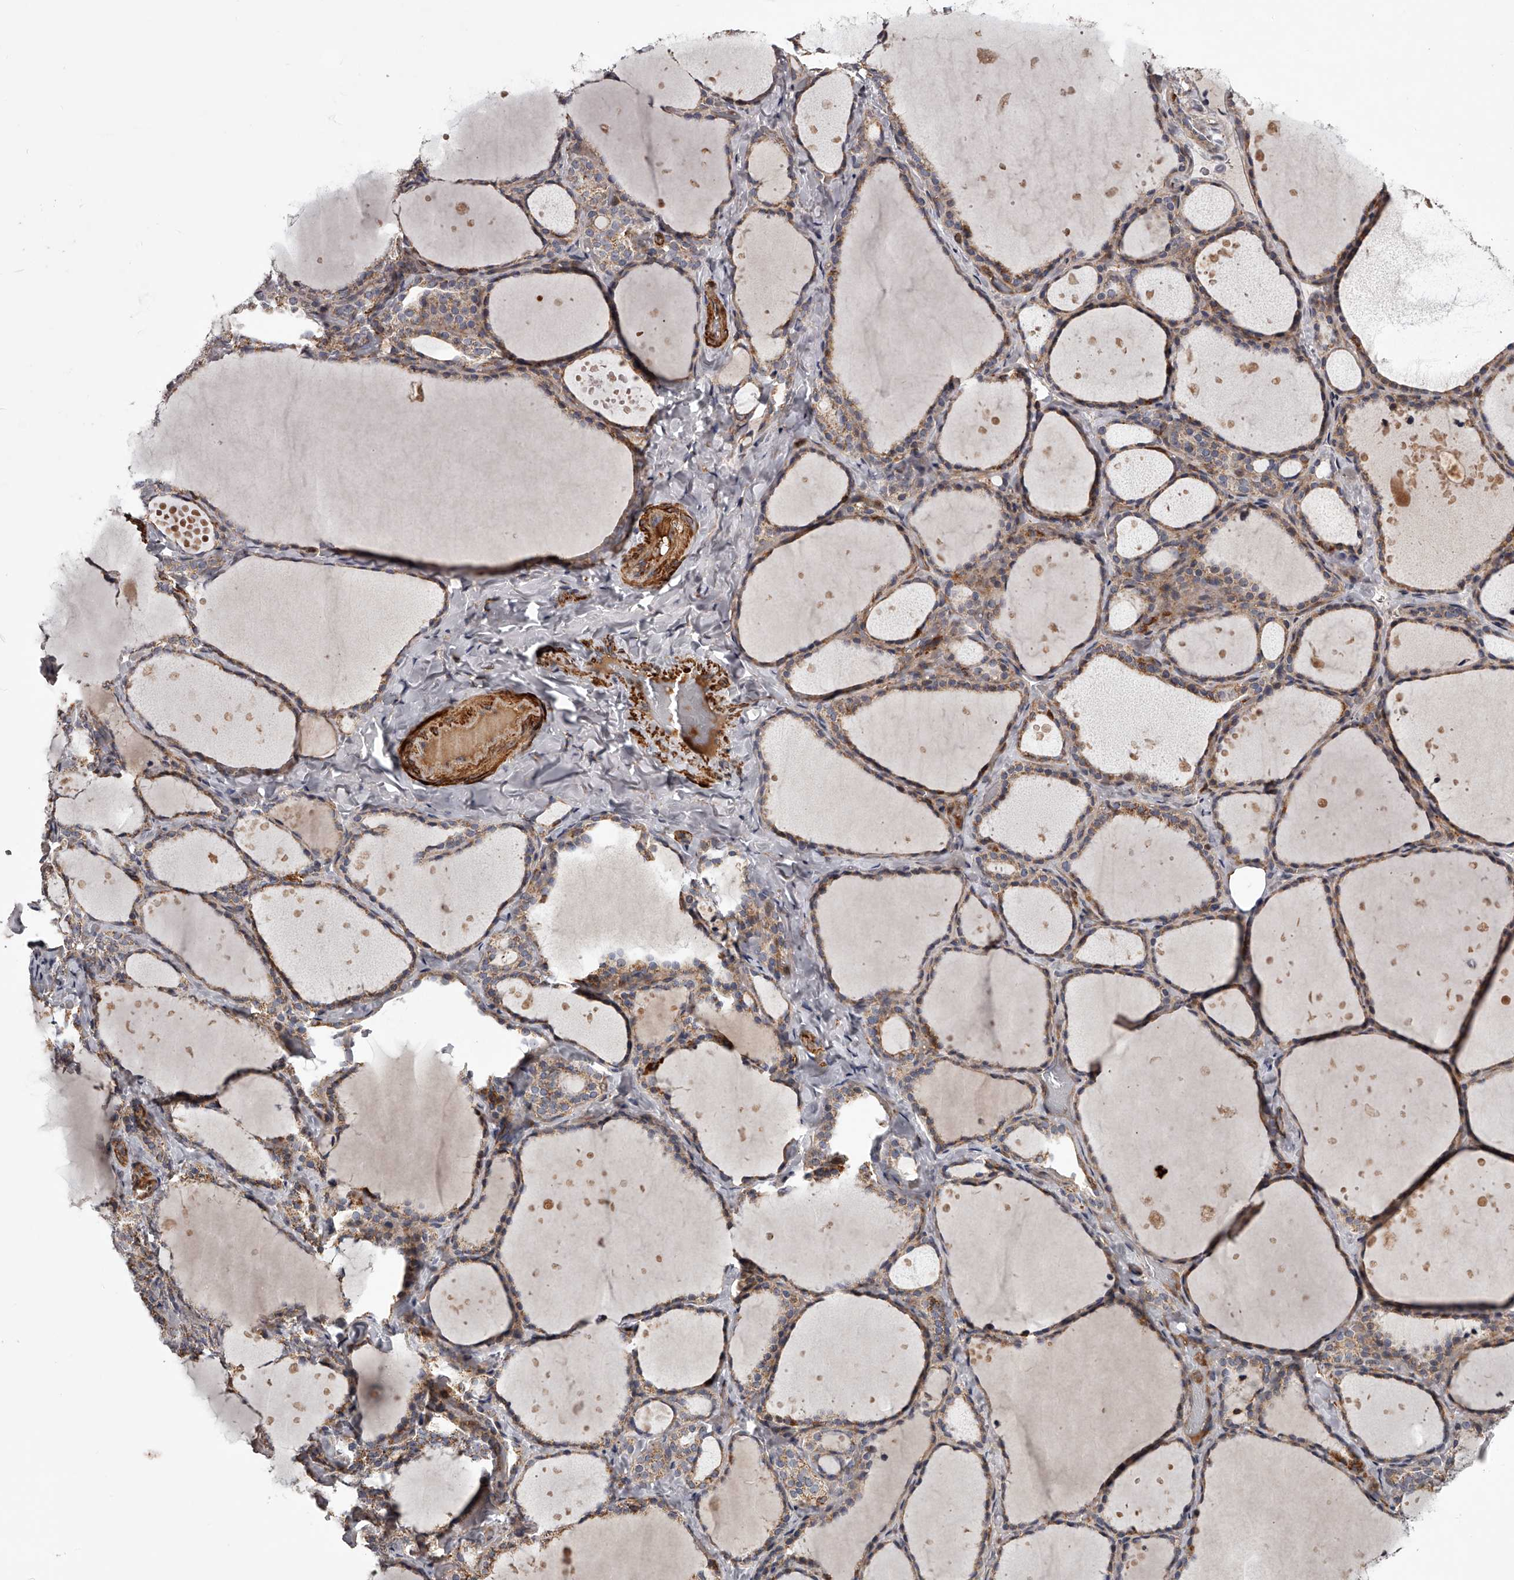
{"staining": {"intensity": "moderate", "quantity": ">75%", "location": "cytoplasmic/membranous"}, "tissue": "thyroid gland", "cell_type": "Glandular cells", "image_type": "normal", "snomed": [{"axis": "morphology", "description": "Normal tissue, NOS"}, {"axis": "topography", "description": "Thyroid gland"}], "caption": "DAB (3,3'-diaminobenzidine) immunohistochemical staining of benign thyroid gland reveals moderate cytoplasmic/membranous protein expression in approximately >75% of glandular cells.", "gene": "RRP36", "patient": {"sex": "female", "age": 44}}